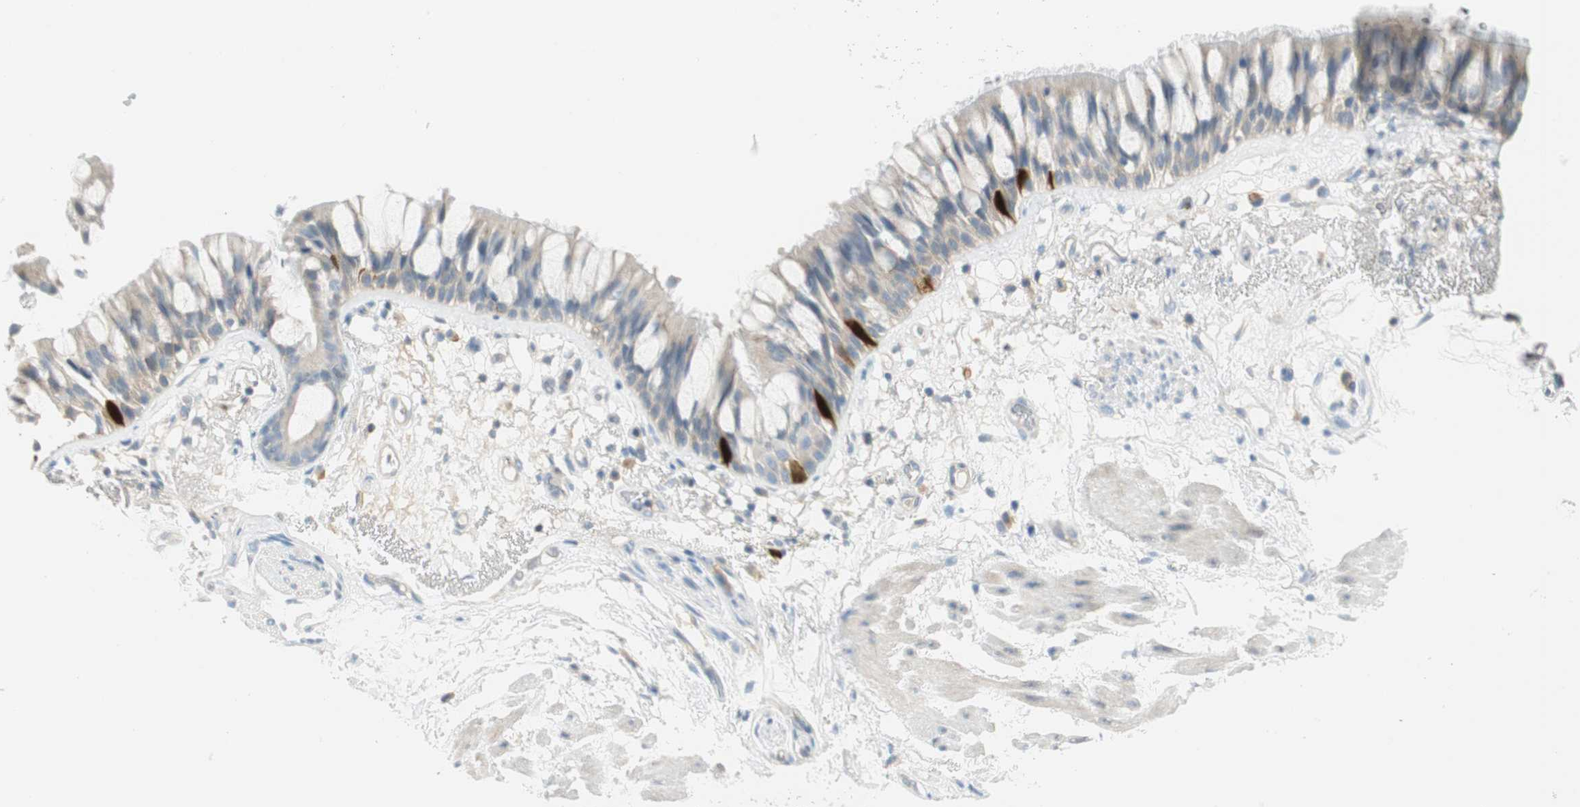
{"staining": {"intensity": "strong", "quantity": "<25%", "location": "nuclear"}, "tissue": "bronchus", "cell_type": "Respiratory epithelial cells", "image_type": "normal", "snomed": [{"axis": "morphology", "description": "Normal tissue, NOS"}, {"axis": "topography", "description": "Bronchus"}], "caption": "Protein expression analysis of unremarkable human bronchus reveals strong nuclear expression in about <25% of respiratory epithelial cells. Nuclei are stained in blue.", "gene": "PTTG1", "patient": {"sex": "male", "age": 66}}